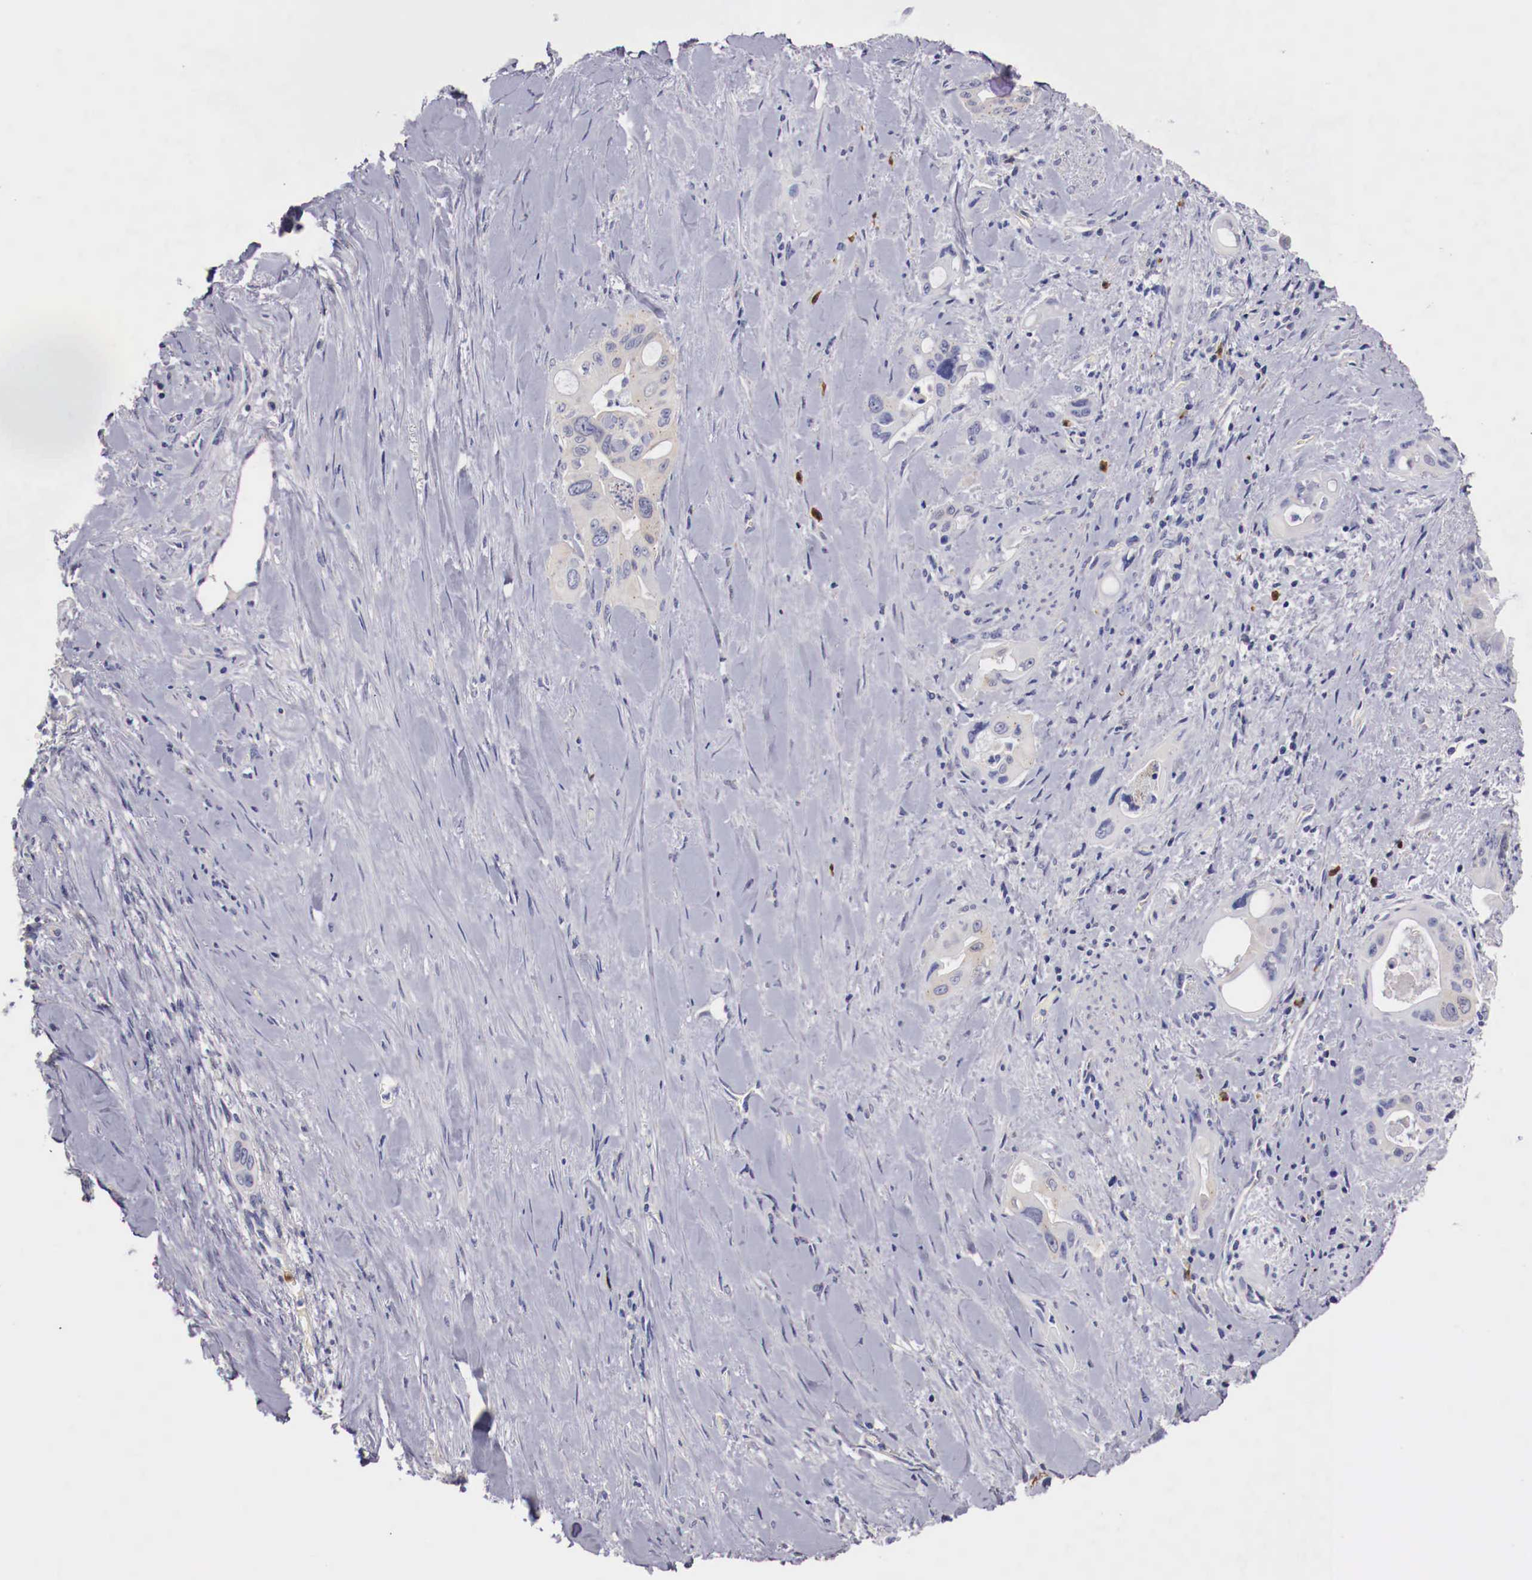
{"staining": {"intensity": "negative", "quantity": "none", "location": "none"}, "tissue": "pancreatic cancer", "cell_type": "Tumor cells", "image_type": "cancer", "snomed": [{"axis": "morphology", "description": "Adenocarcinoma, NOS"}, {"axis": "topography", "description": "Pancreas"}], "caption": "IHC image of neoplastic tissue: human pancreatic adenocarcinoma stained with DAB exhibits no significant protein expression in tumor cells. Nuclei are stained in blue.", "gene": "PITPNA", "patient": {"sex": "male", "age": 77}}